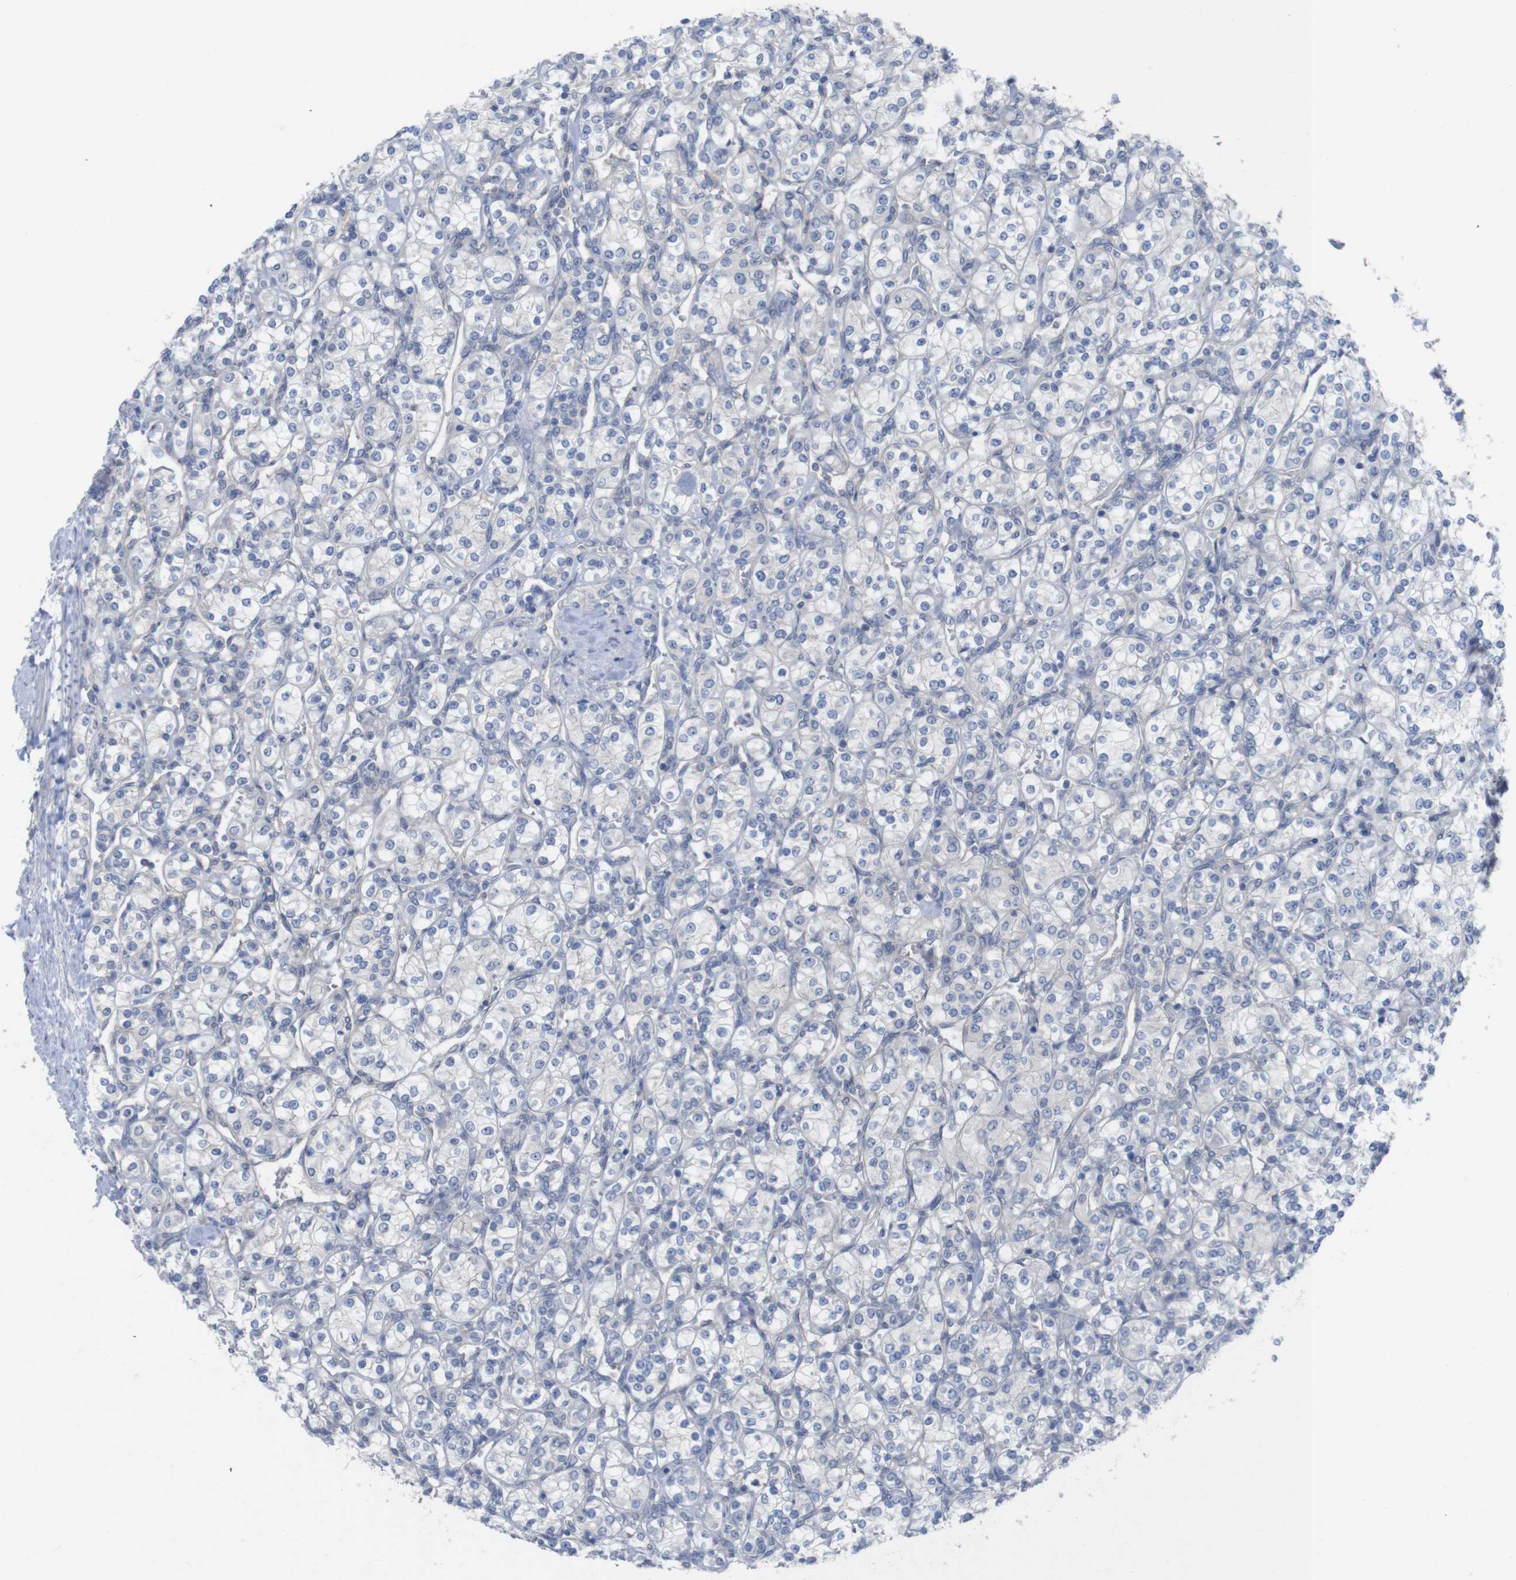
{"staining": {"intensity": "negative", "quantity": "none", "location": "none"}, "tissue": "renal cancer", "cell_type": "Tumor cells", "image_type": "cancer", "snomed": [{"axis": "morphology", "description": "Adenocarcinoma, NOS"}, {"axis": "topography", "description": "Kidney"}], "caption": "Immunohistochemistry (IHC) of adenocarcinoma (renal) exhibits no positivity in tumor cells.", "gene": "KIDINS220", "patient": {"sex": "male", "age": 77}}